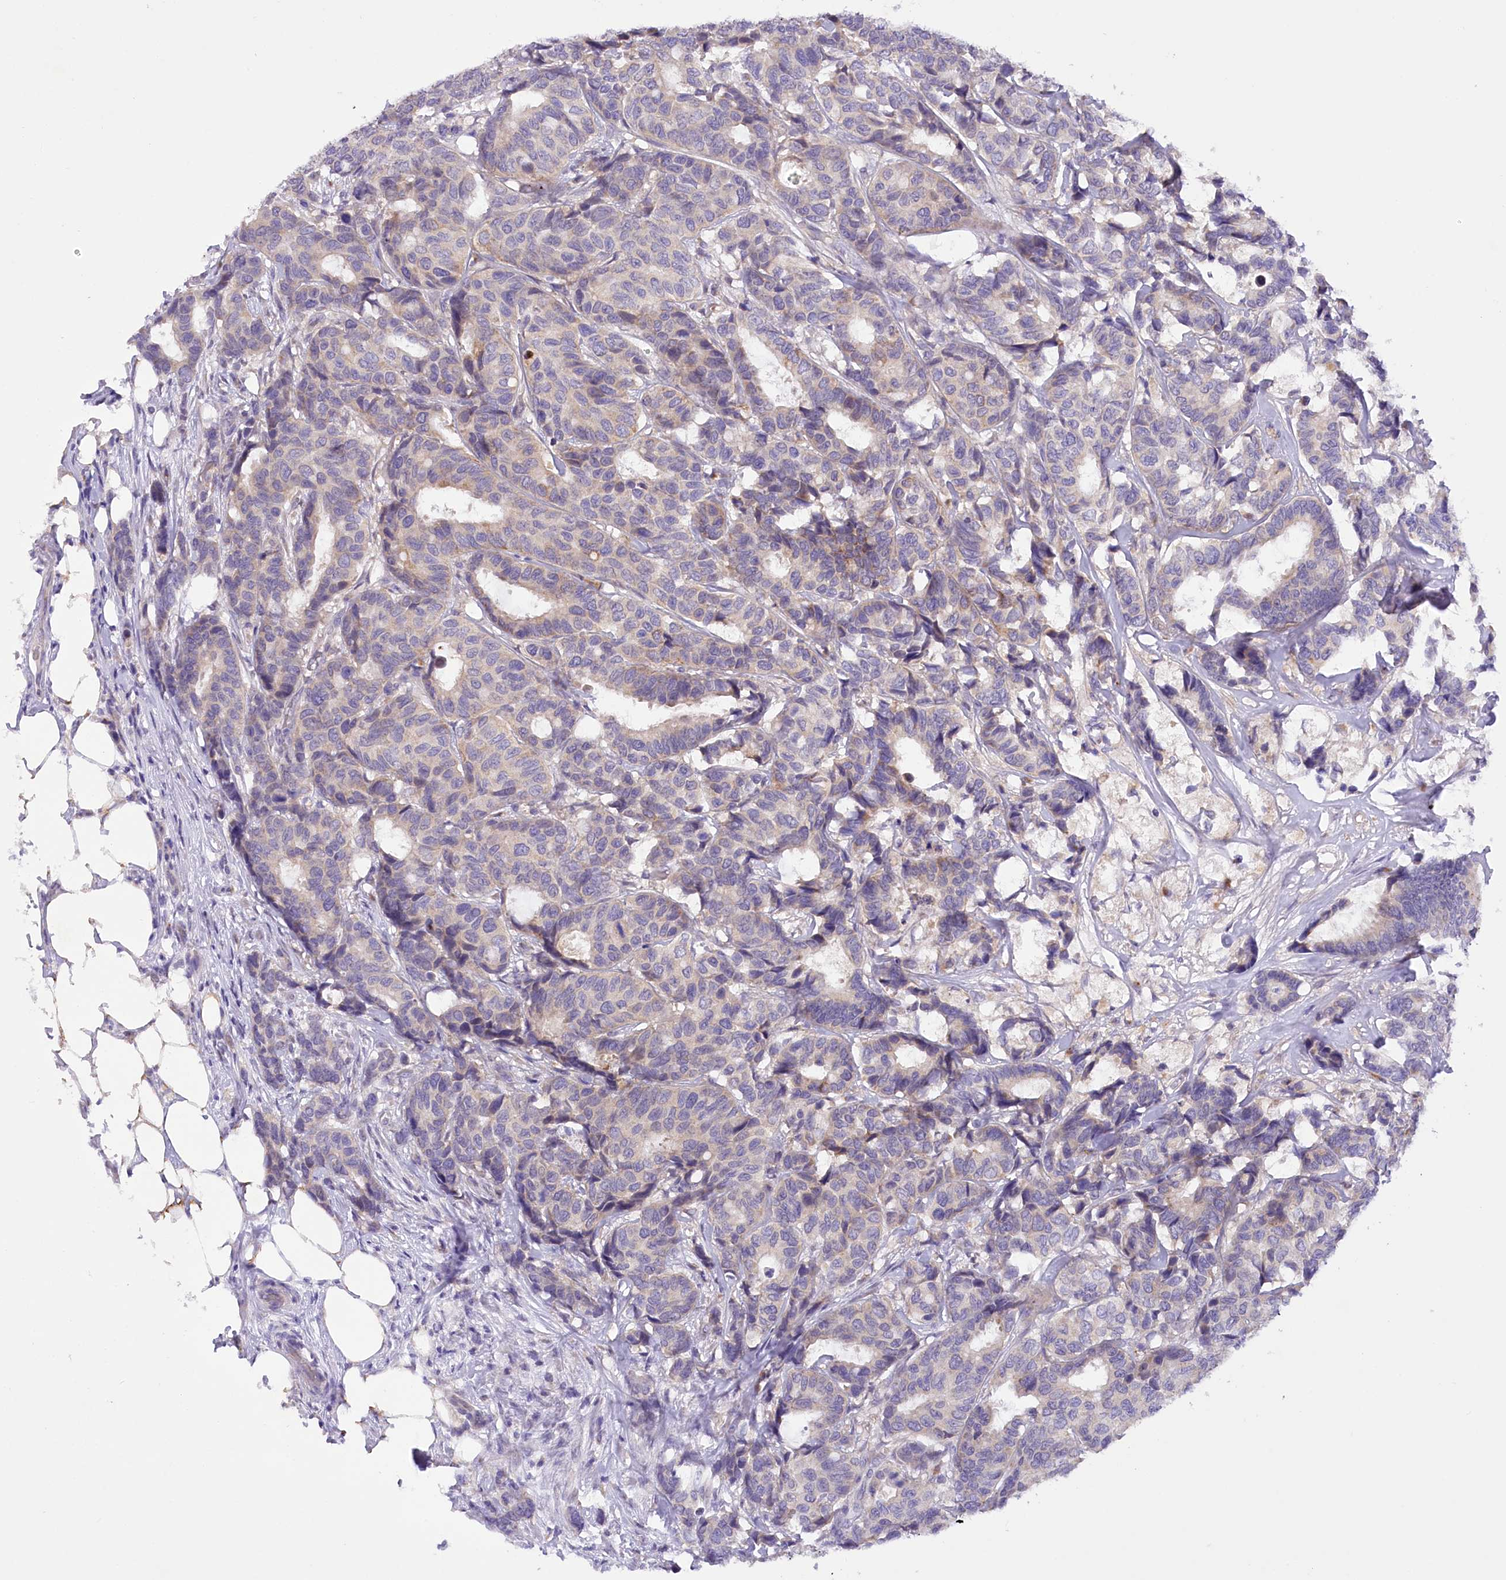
{"staining": {"intensity": "weak", "quantity": "25%-75%", "location": "cytoplasmic/membranous"}, "tissue": "breast cancer", "cell_type": "Tumor cells", "image_type": "cancer", "snomed": [{"axis": "morphology", "description": "Duct carcinoma"}, {"axis": "topography", "description": "Breast"}], "caption": "Approximately 25%-75% of tumor cells in invasive ductal carcinoma (breast) demonstrate weak cytoplasmic/membranous protein staining as visualized by brown immunohistochemical staining.", "gene": "DCUN1D1", "patient": {"sex": "female", "age": 87}}